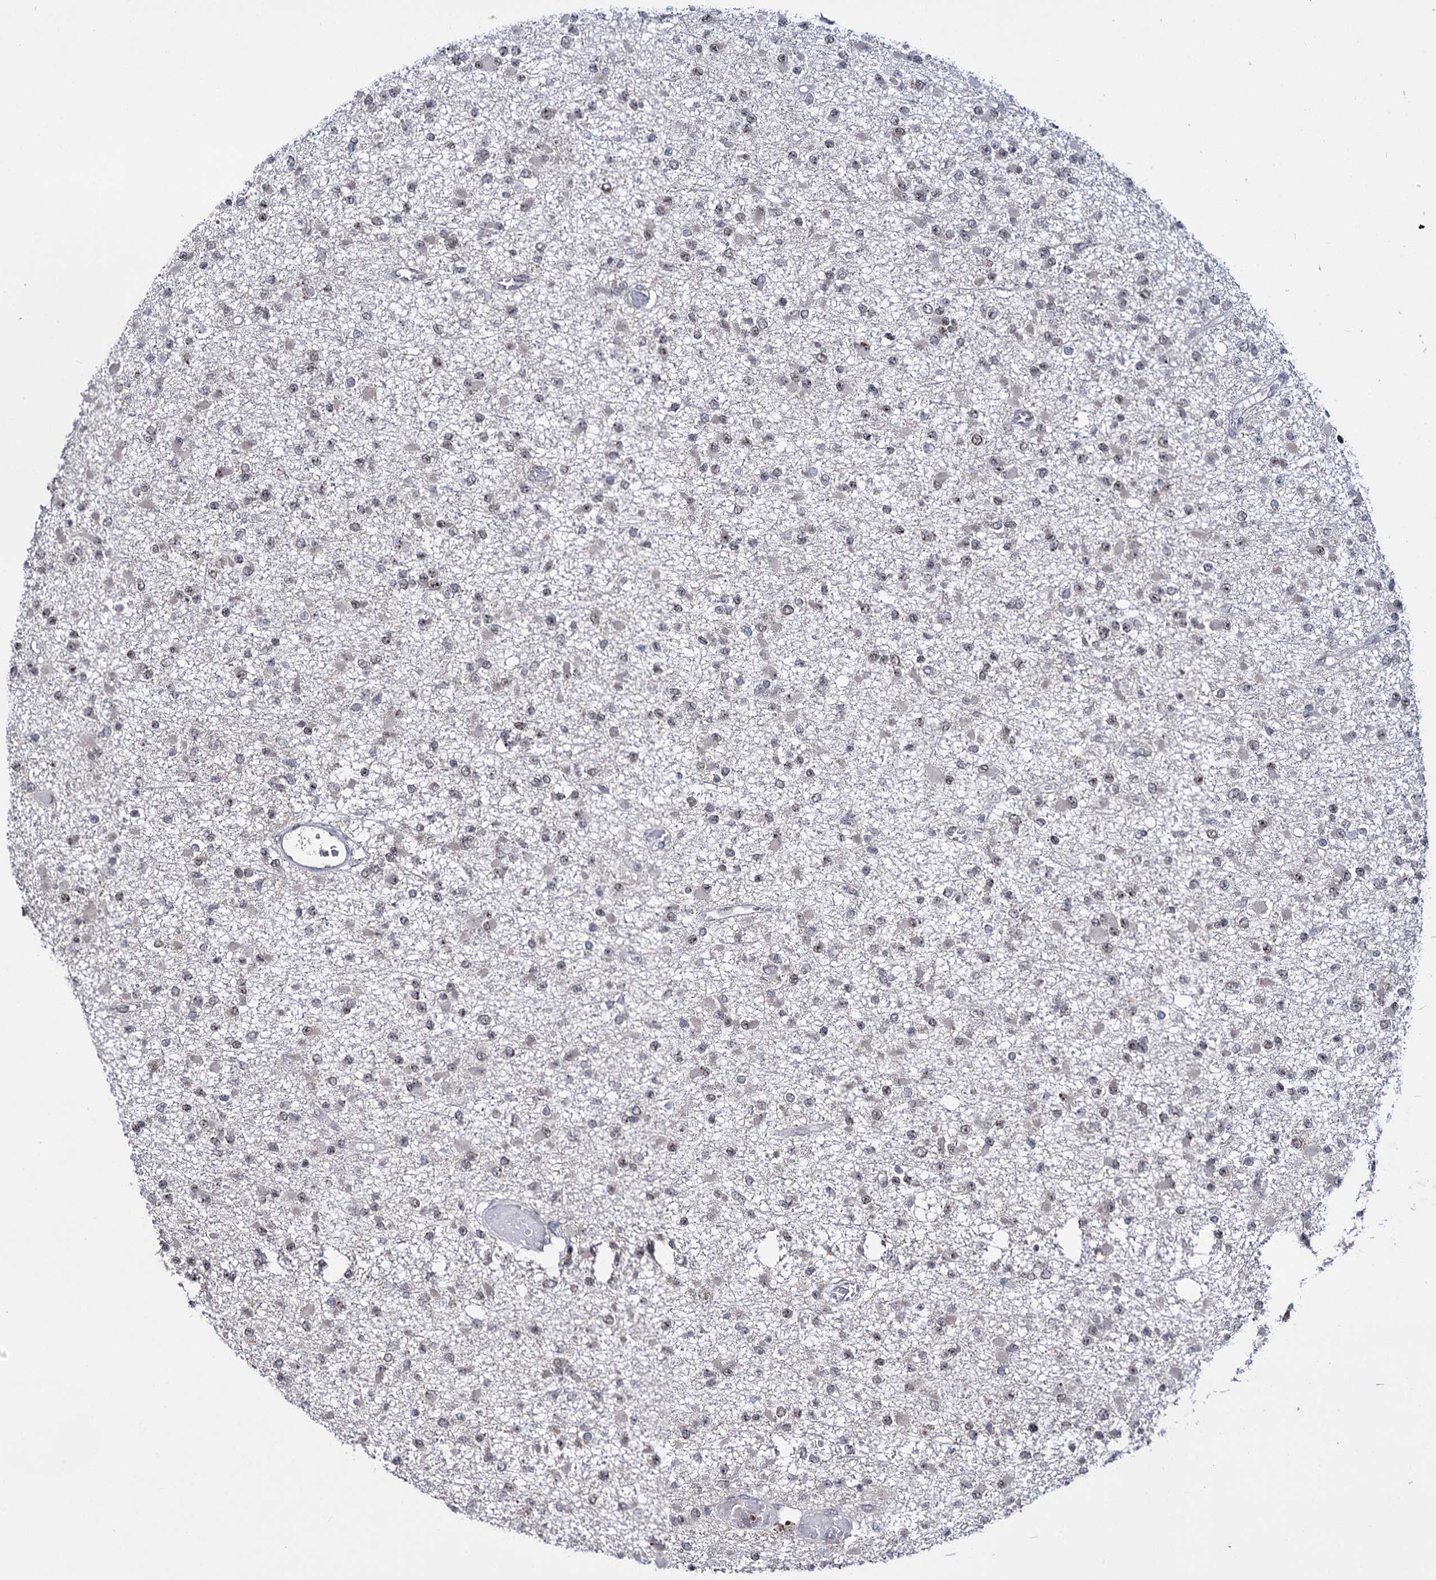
{"staining": {"intensity": "weak", "quantity": "<25%", "location": "nuclear"}, "tissue": "glioma", "cell_type": "Tumor cells", "image_type": "cancer", "snomed": [{"axis": "morphology", "description": "Glioma, malignant, Low grade"}, {"axis": "topography", "description": "Brain"}], "caption": "Tumor cells are negative for protein expression in human glioma.", "gene": "SMCHD1", "patient": {"sex": "female", "age": 22}}